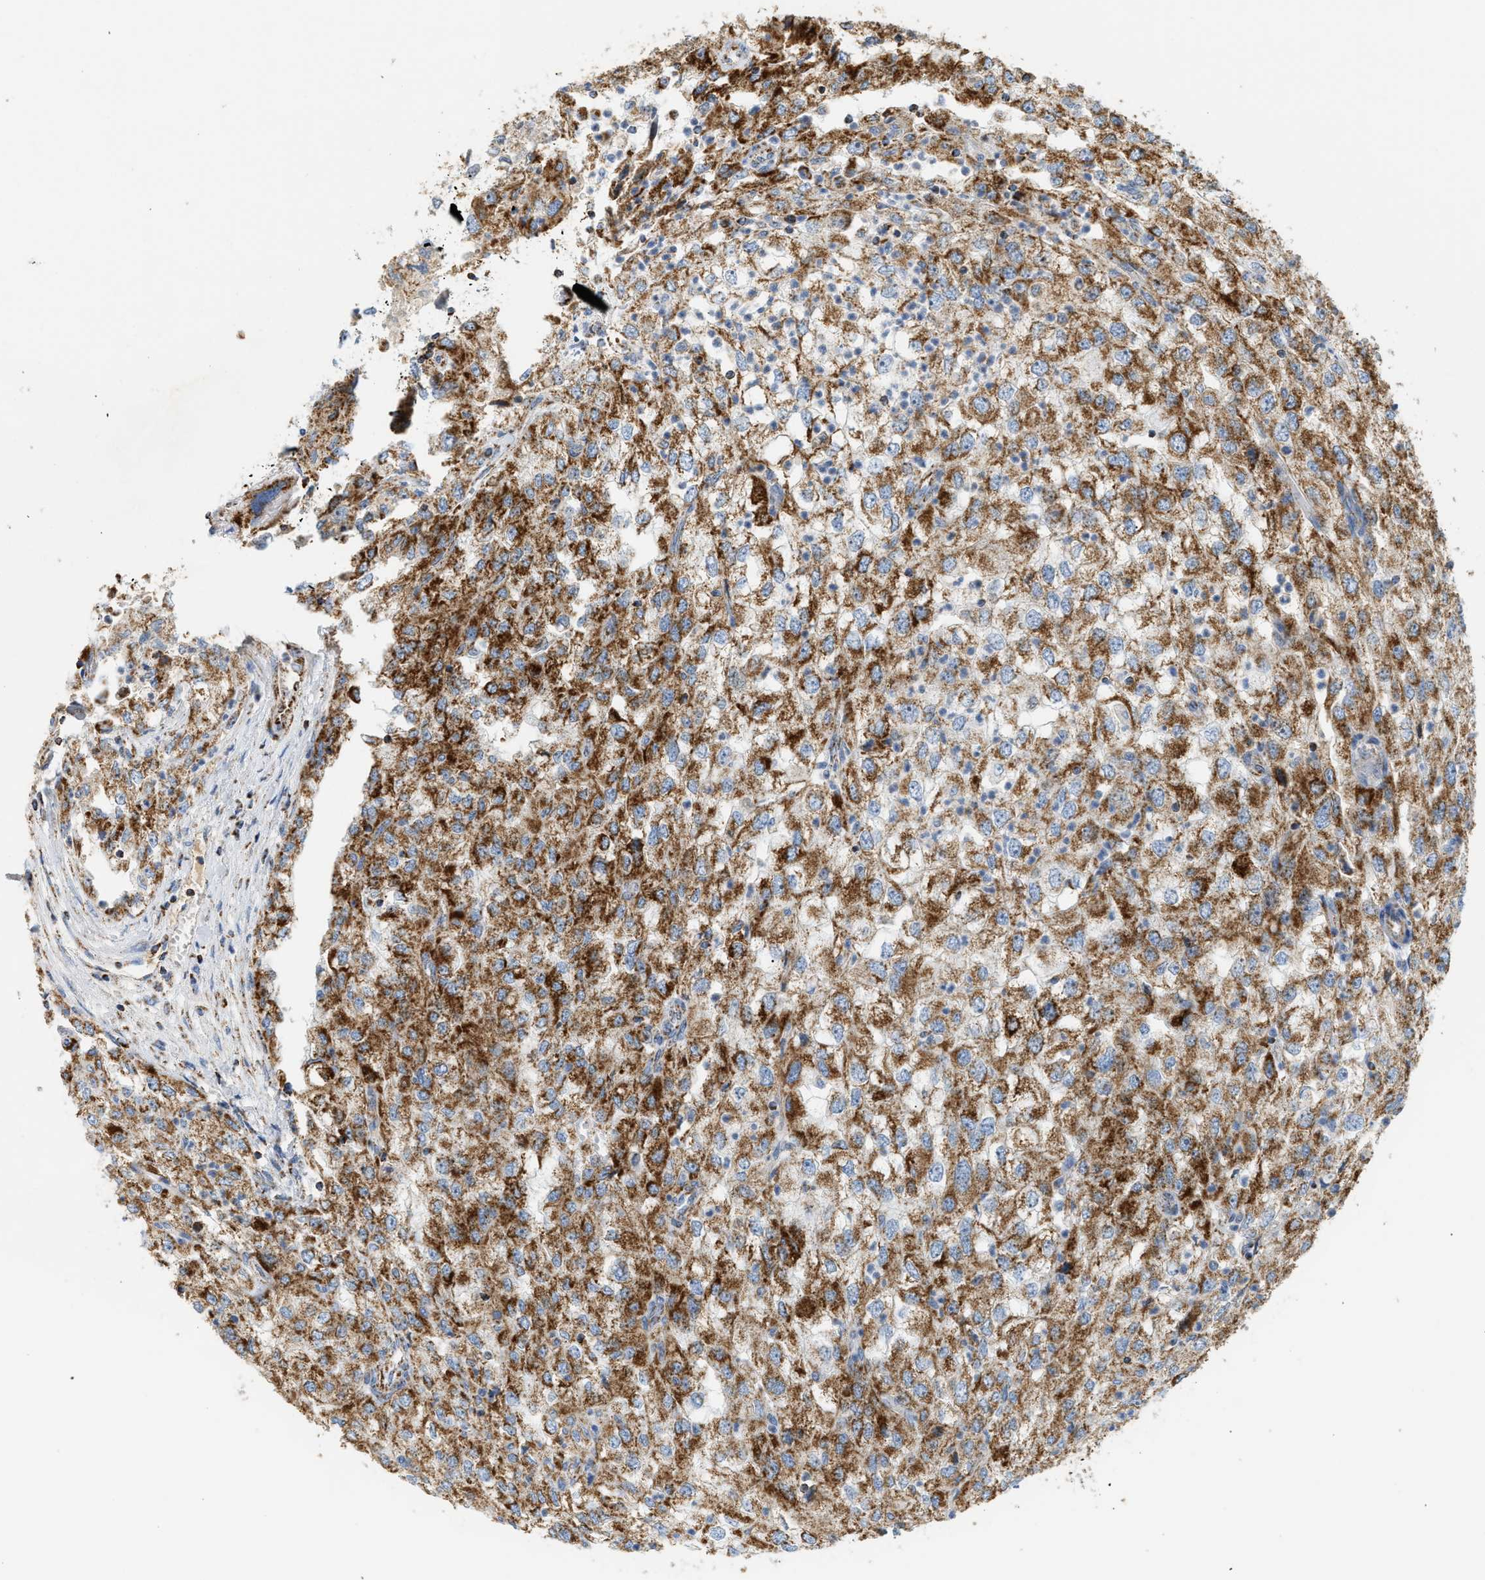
{"staining": {"intensity": "strong", "quantity": ">75%", "location": "cytoplasmic/membranous"}, "tissue": "renal cancer", "cell_type": "Tumor cells", "image_type": "cancer", "snomed": [{"axis": "morphology", "description": "Adenocarcinoma, NOS"}, {"axis": "topography", "description": "Kidney"}], "caption": "An image of human renal cancer stained for a protein displays strong cytoplasmic/membranous brown staining in tumor cells.", "gene": "OGDH", "patient": {"sex": "female", "age": 54}}